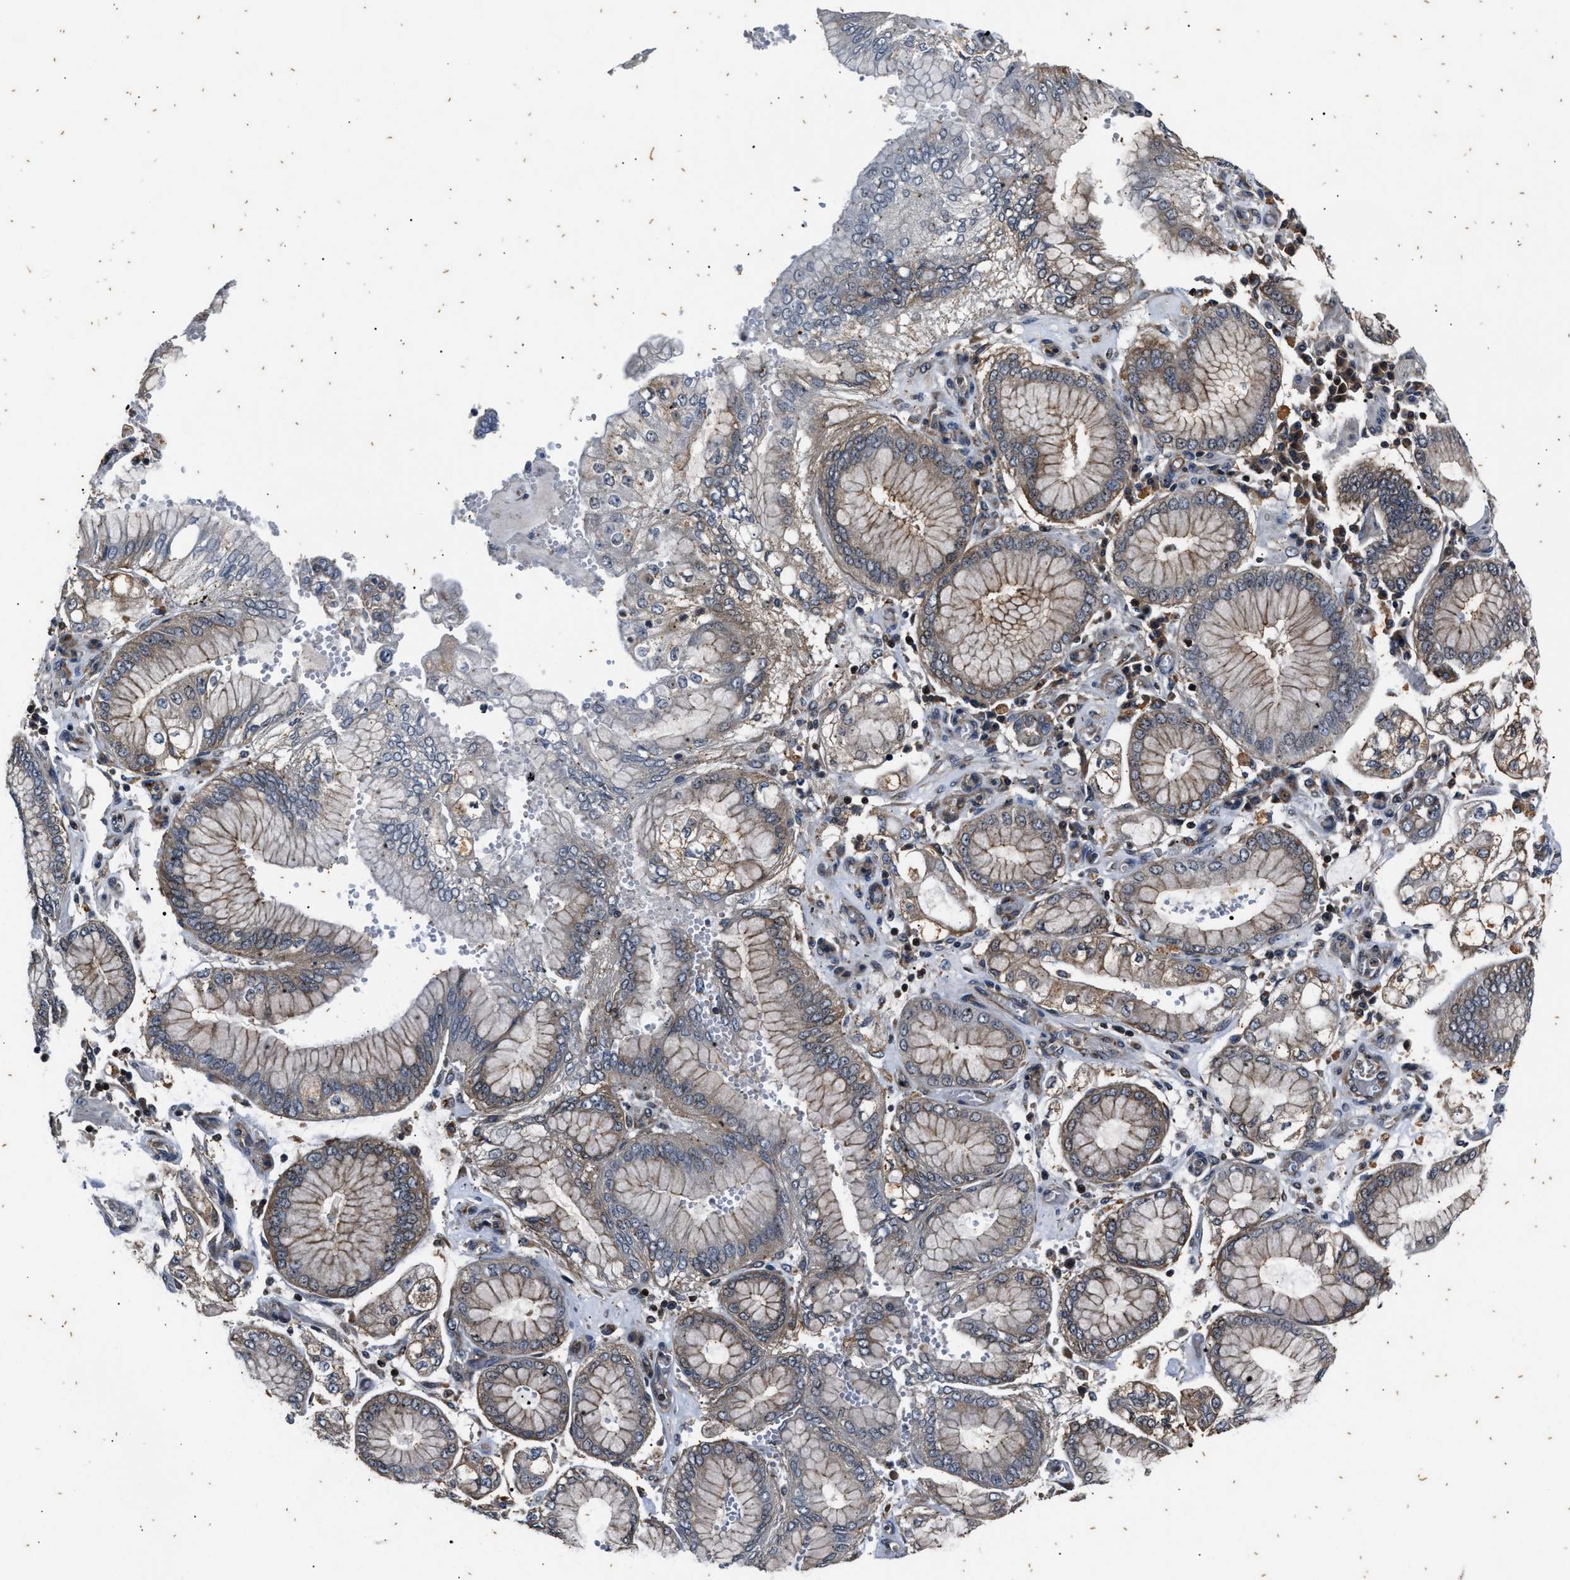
{"staining": {"intensity": "weak", "quantity": "25%-75%", "location": "cytoplasmic/membranous"}, "tissue": "stomach cancer", "cell_type": "Tumor cells", "image_type": "cancer", "snomed": [{"axis": "morphology", "description": "Adenocarcinoma, NOS"}, {"axis": "topography", "description": "Stomach"}], "caption": "Immunohistochemical staining of human stomach cancer reveals low levels of weak cytoplasmic/membranous protein positivity in approximately 25%-75% of tumor cells.", "gene": "PTPN7", "patient": {"sex": "male", "age": 76}}